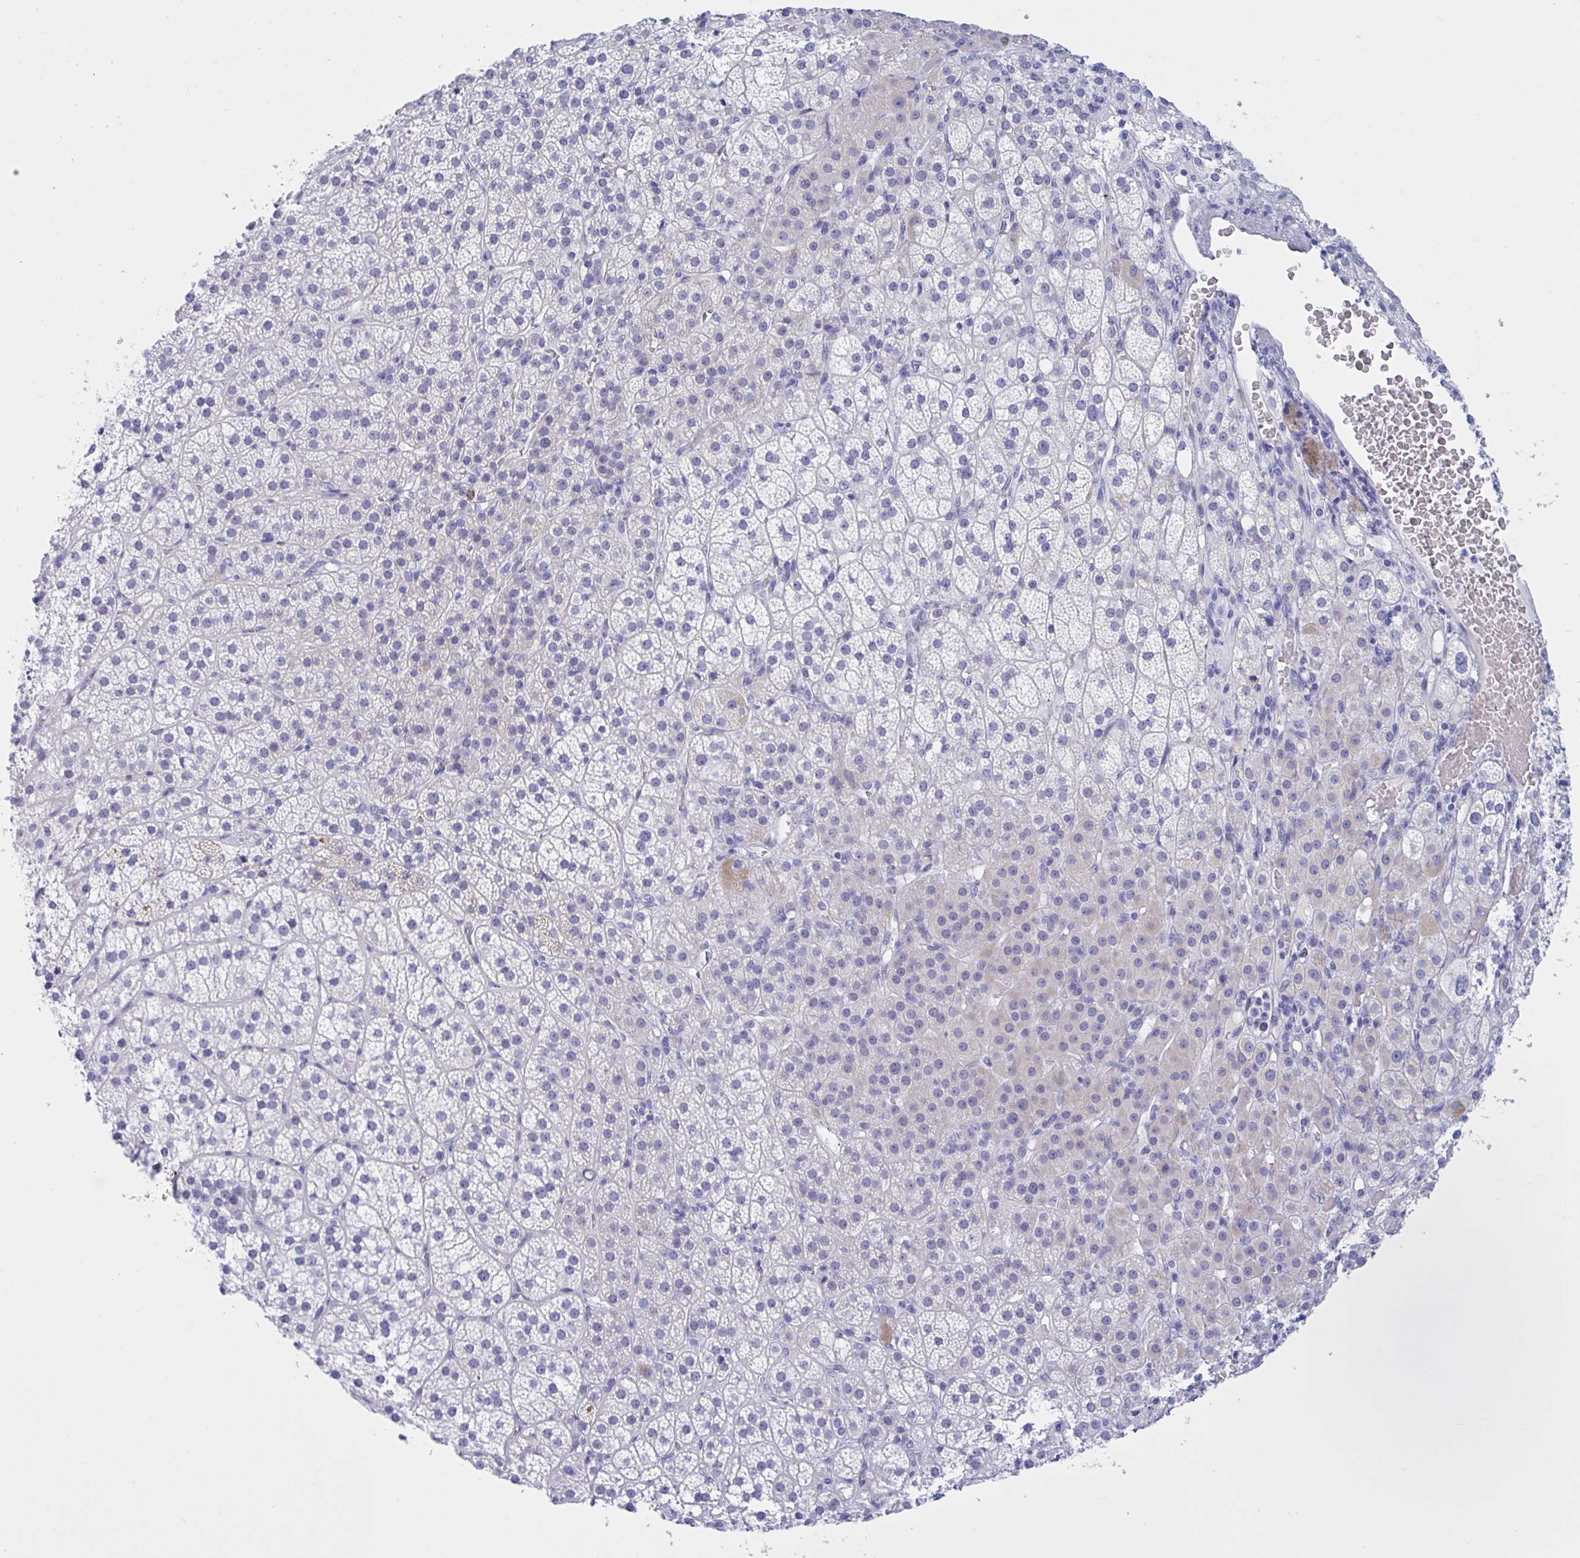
{"staining": {"intensity": "weak", "quantity": "<25%", "location": "cytoplasmic/membranous"}, "tissue": "adrenal gland", "cell_type": "Glandular cells", "image_type": "normal", "snomed": [{"axis": "morphology", "description": "Normal tissue, NOS"}, {"axis": "topography", "description": "Adrenal gland"}], "caption": "The histopathology image demonstrates no staining of glandular cells in benign adrenal gland.", "gene": "OXLD1", "patient": {"sex": "female", "age": 60}}